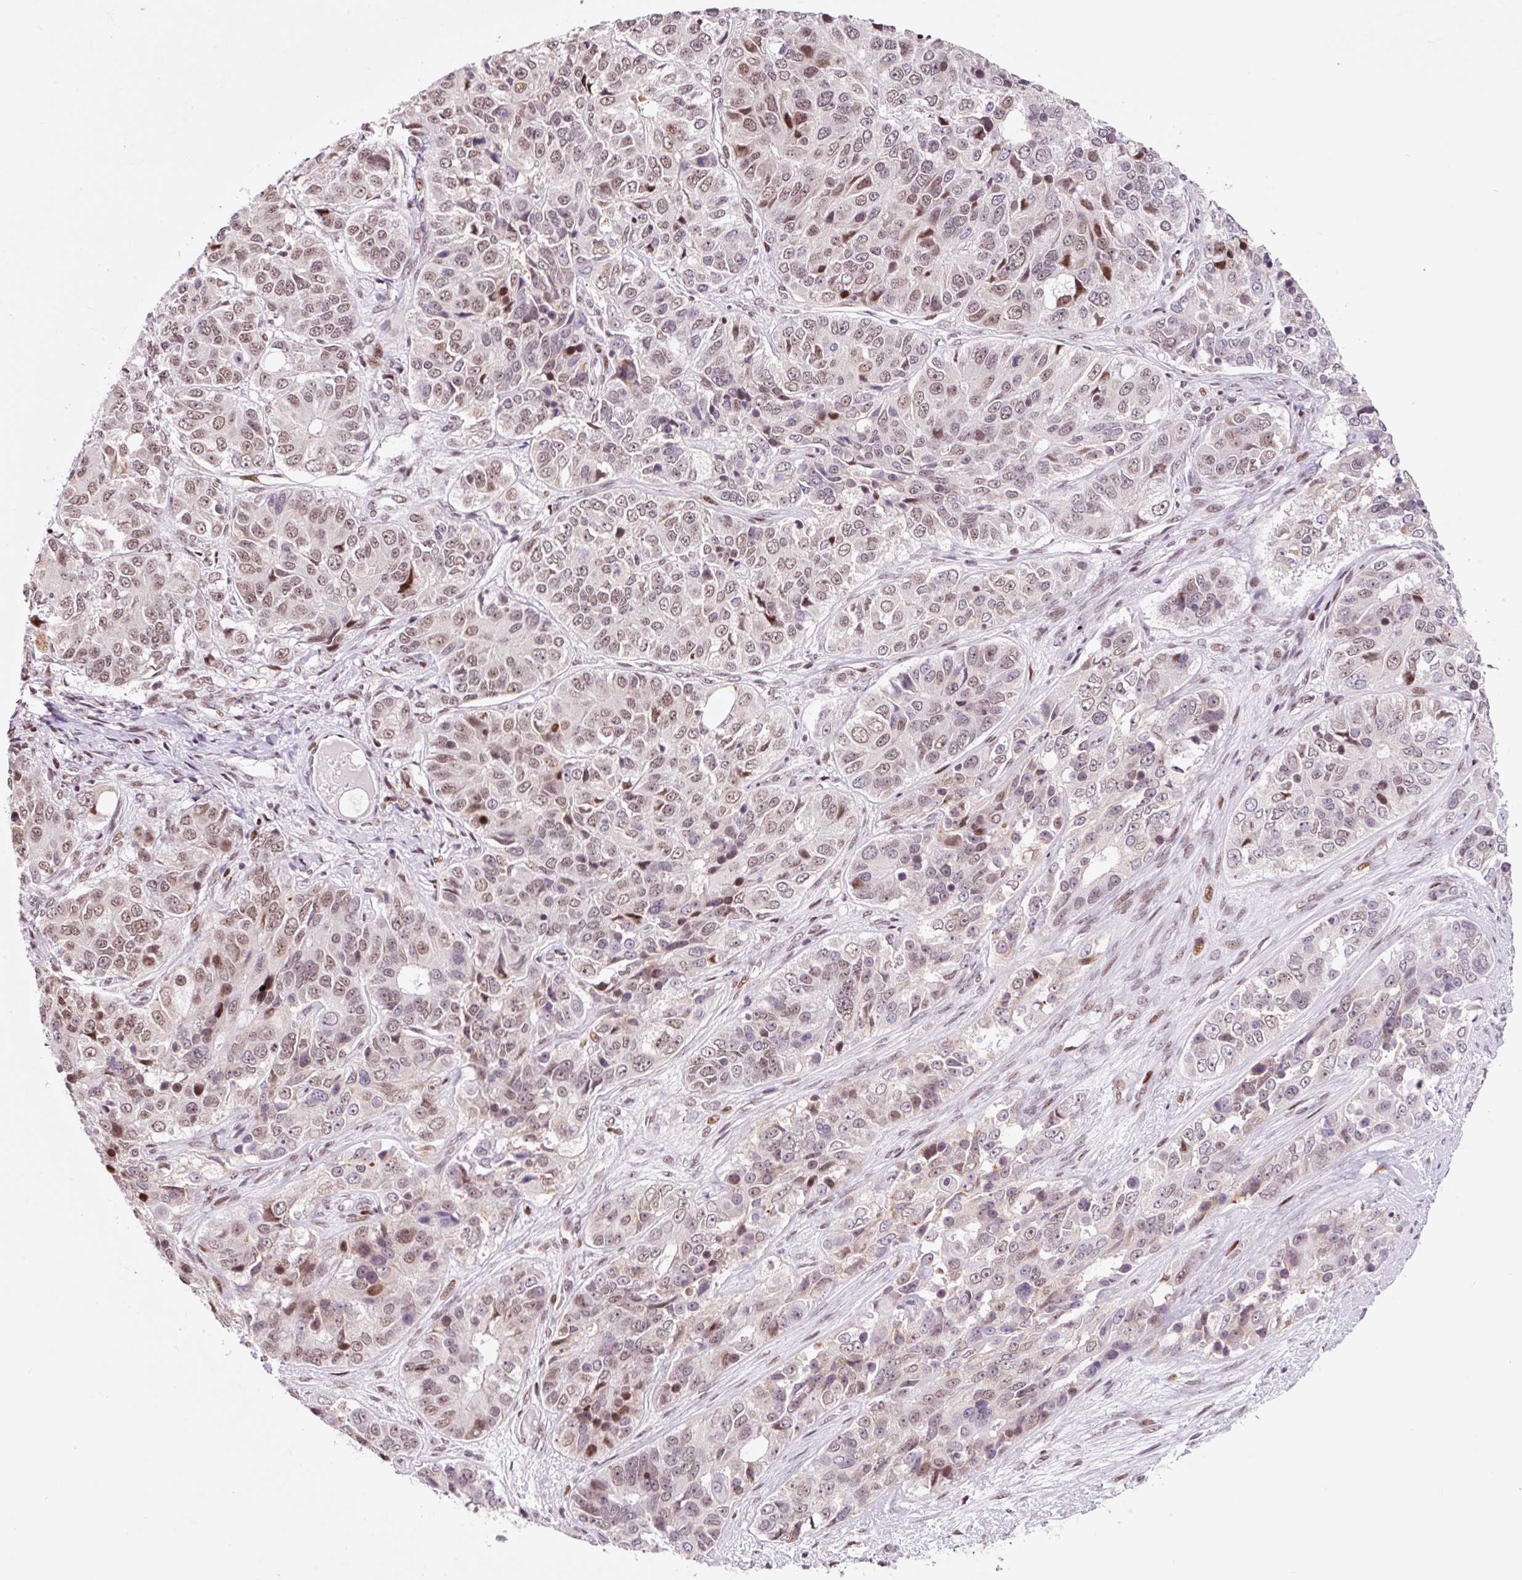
{"staining": {"intensity": "moderate", "quantity": ">75%", "location": "nuclear"}, "tissue": "ovarian cancer", "cell_type": "Tumor cells", "image_type": "cancer", "snomed": [{"axis": "morphology", "description": "Carcinoma, endometroid"}, {"axis": "topography", "description": "Ovary"}], "caption": "Protein staining displays moderate nuclear expression in approximately >75% of tumor cells in endometroid carcinoma (ovarian).", "gene": "CCNL2", "patient": {"sex": "female", "age": 51}}